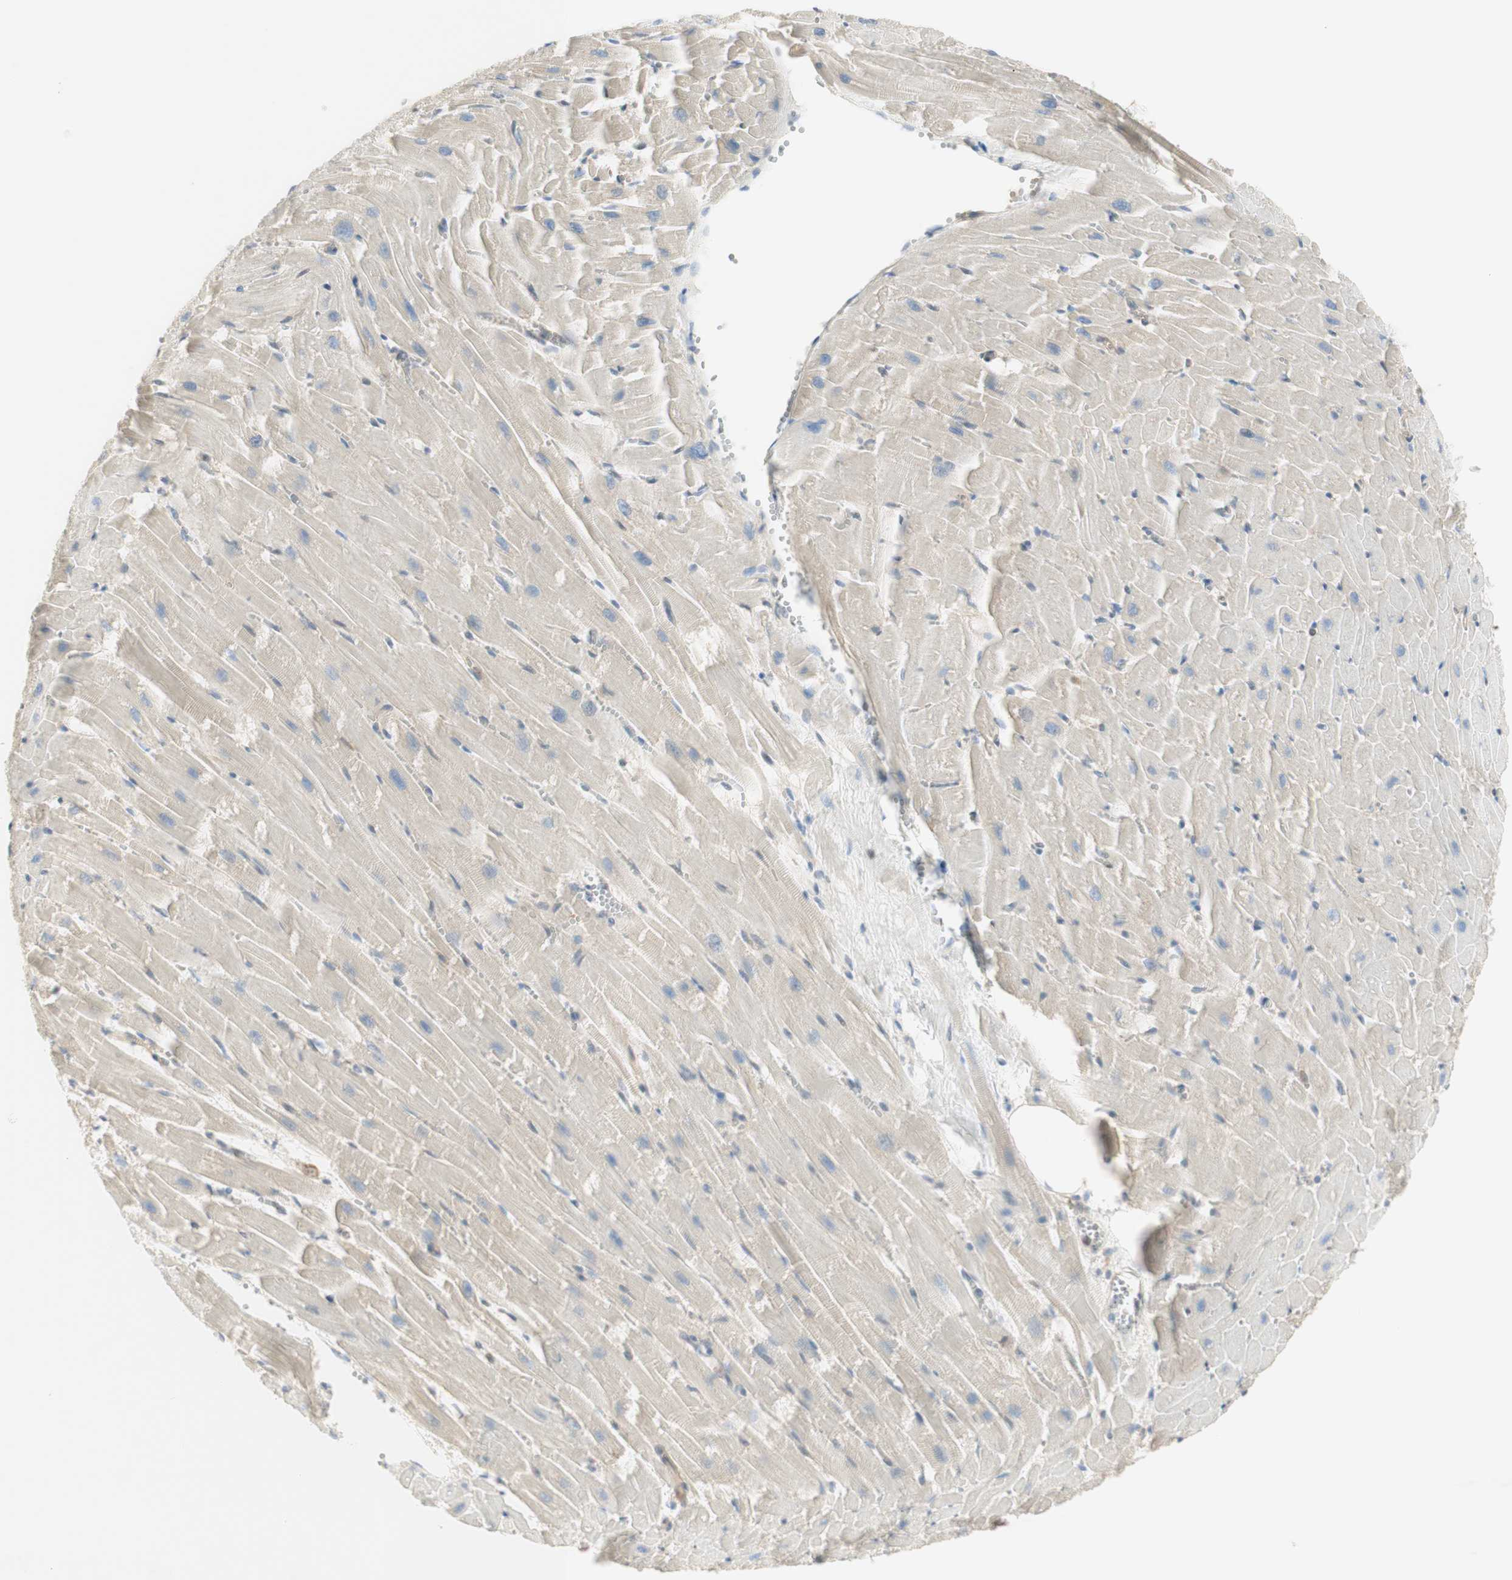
{"staining": {"intensity": "negative", "quantity": "none", "location": "none"}, "tissue": "heart muscle", "cell_type": "Cardiomyocytes", "image_type": "normal", "snomed": [{"axis": "morphology", "description": "Normal tissue, NOS"}, {"axis": "topography", "description": "Heart"}], "caption": "DAB (3,3'-diaminobenzidine) immunohistochemical staining of benign human heart muscle reveals no significant expression in cardiomyocytes. (Brightfield microscopy of DAB (3,3'-diaminobenzidine) IHC at high magnification).", "gene": "RFNG", "patient": {"sex": "female", "age": 19}}